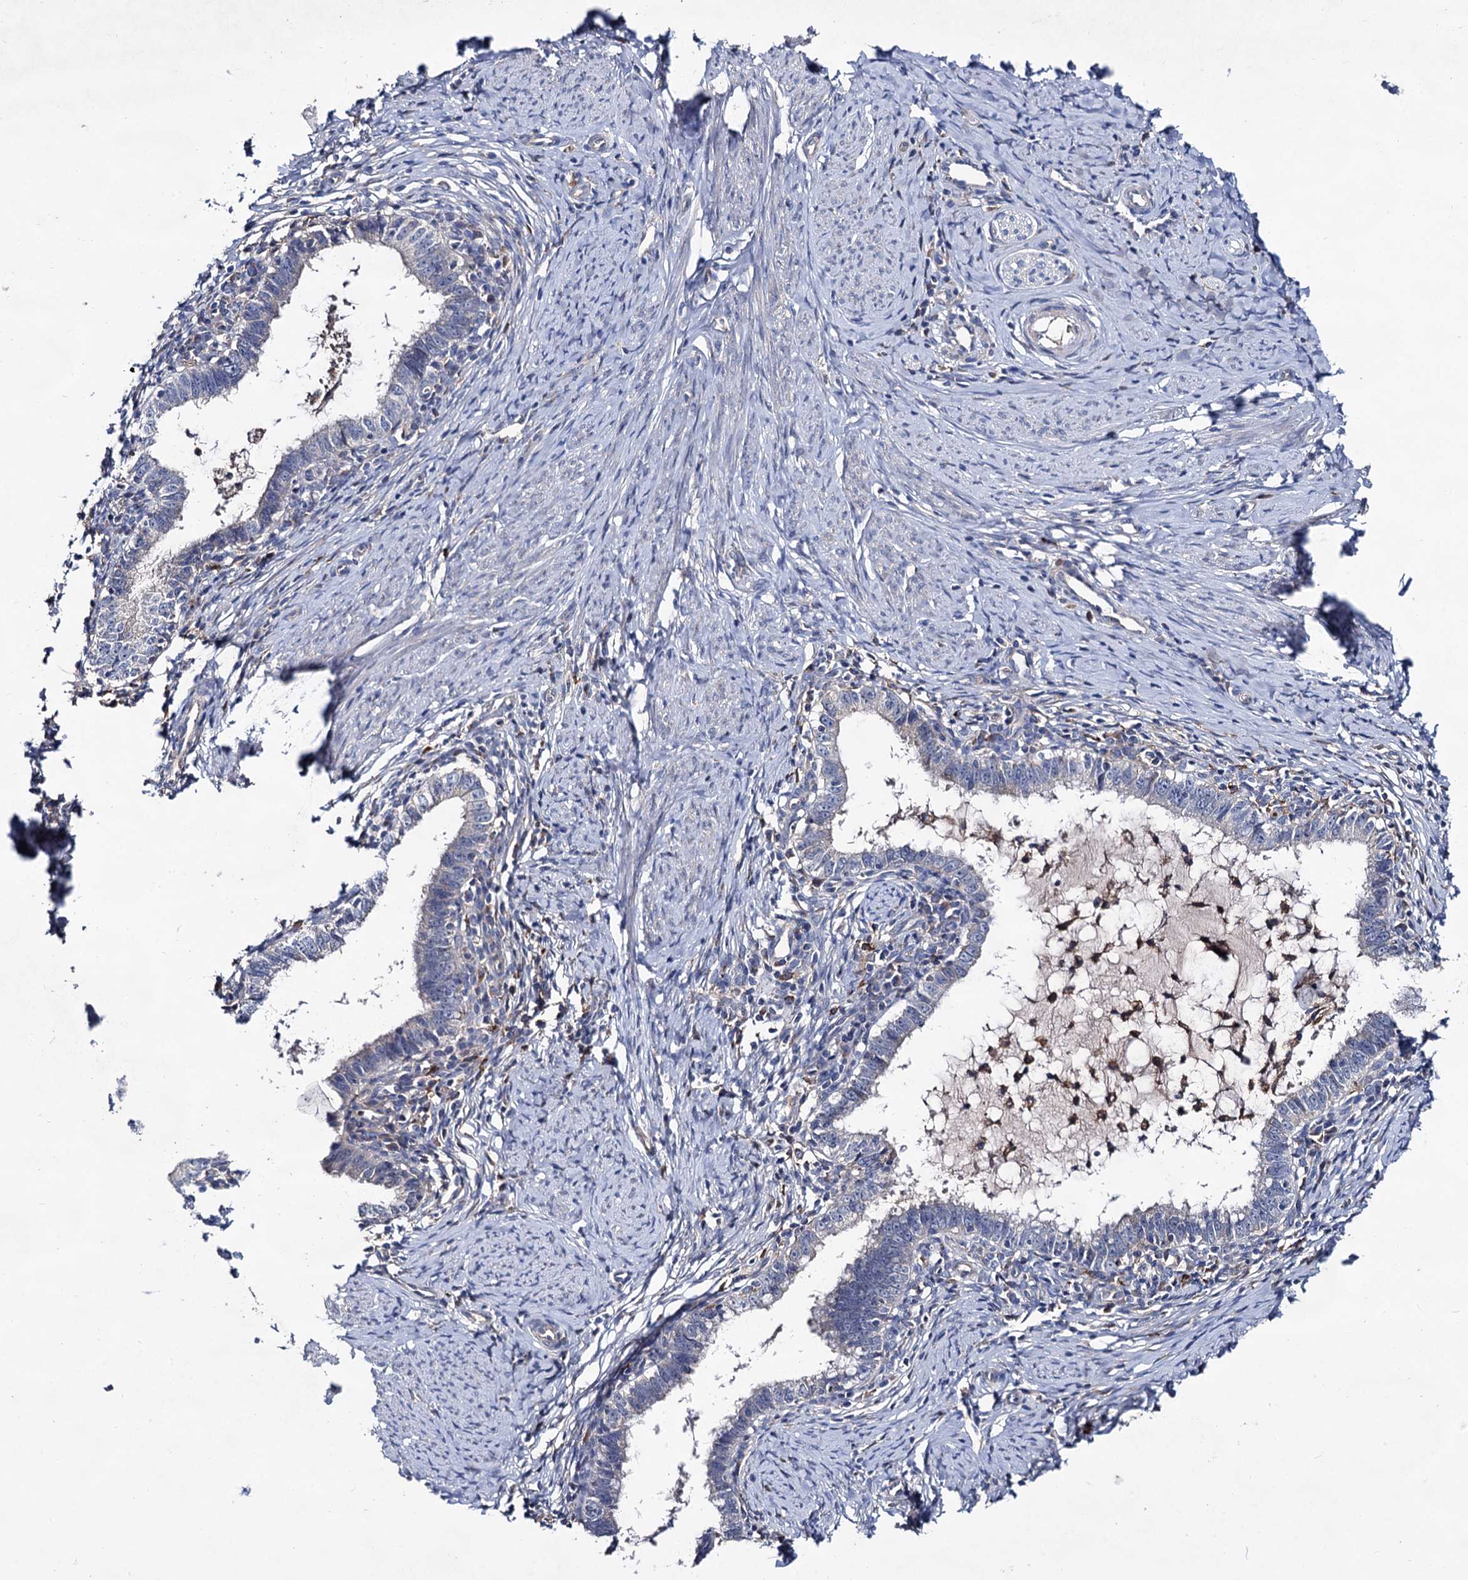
{"staining": {"intensity": "negative", "quantity": "none", "location": "none"}, "tissue": "cervical cancer", "cell_type": "Tumor cells", "image_type": "cancer", "snomed": [{"axis": "morphology", "description": "Adenocarcinoma, NOS"}, {"axis": "topography", "description": "Cervix"}], "caption": "Image shows no significant protein expression in tumor cells of cervical cancer (adenocarcinoma). (DAB (3,3'-diaminobenzidine) immunohistochemistry (IHC) with hematoxylin counter stain).", "gene": "HVCN1", "patient": {"sex": "female", "age": 36}}